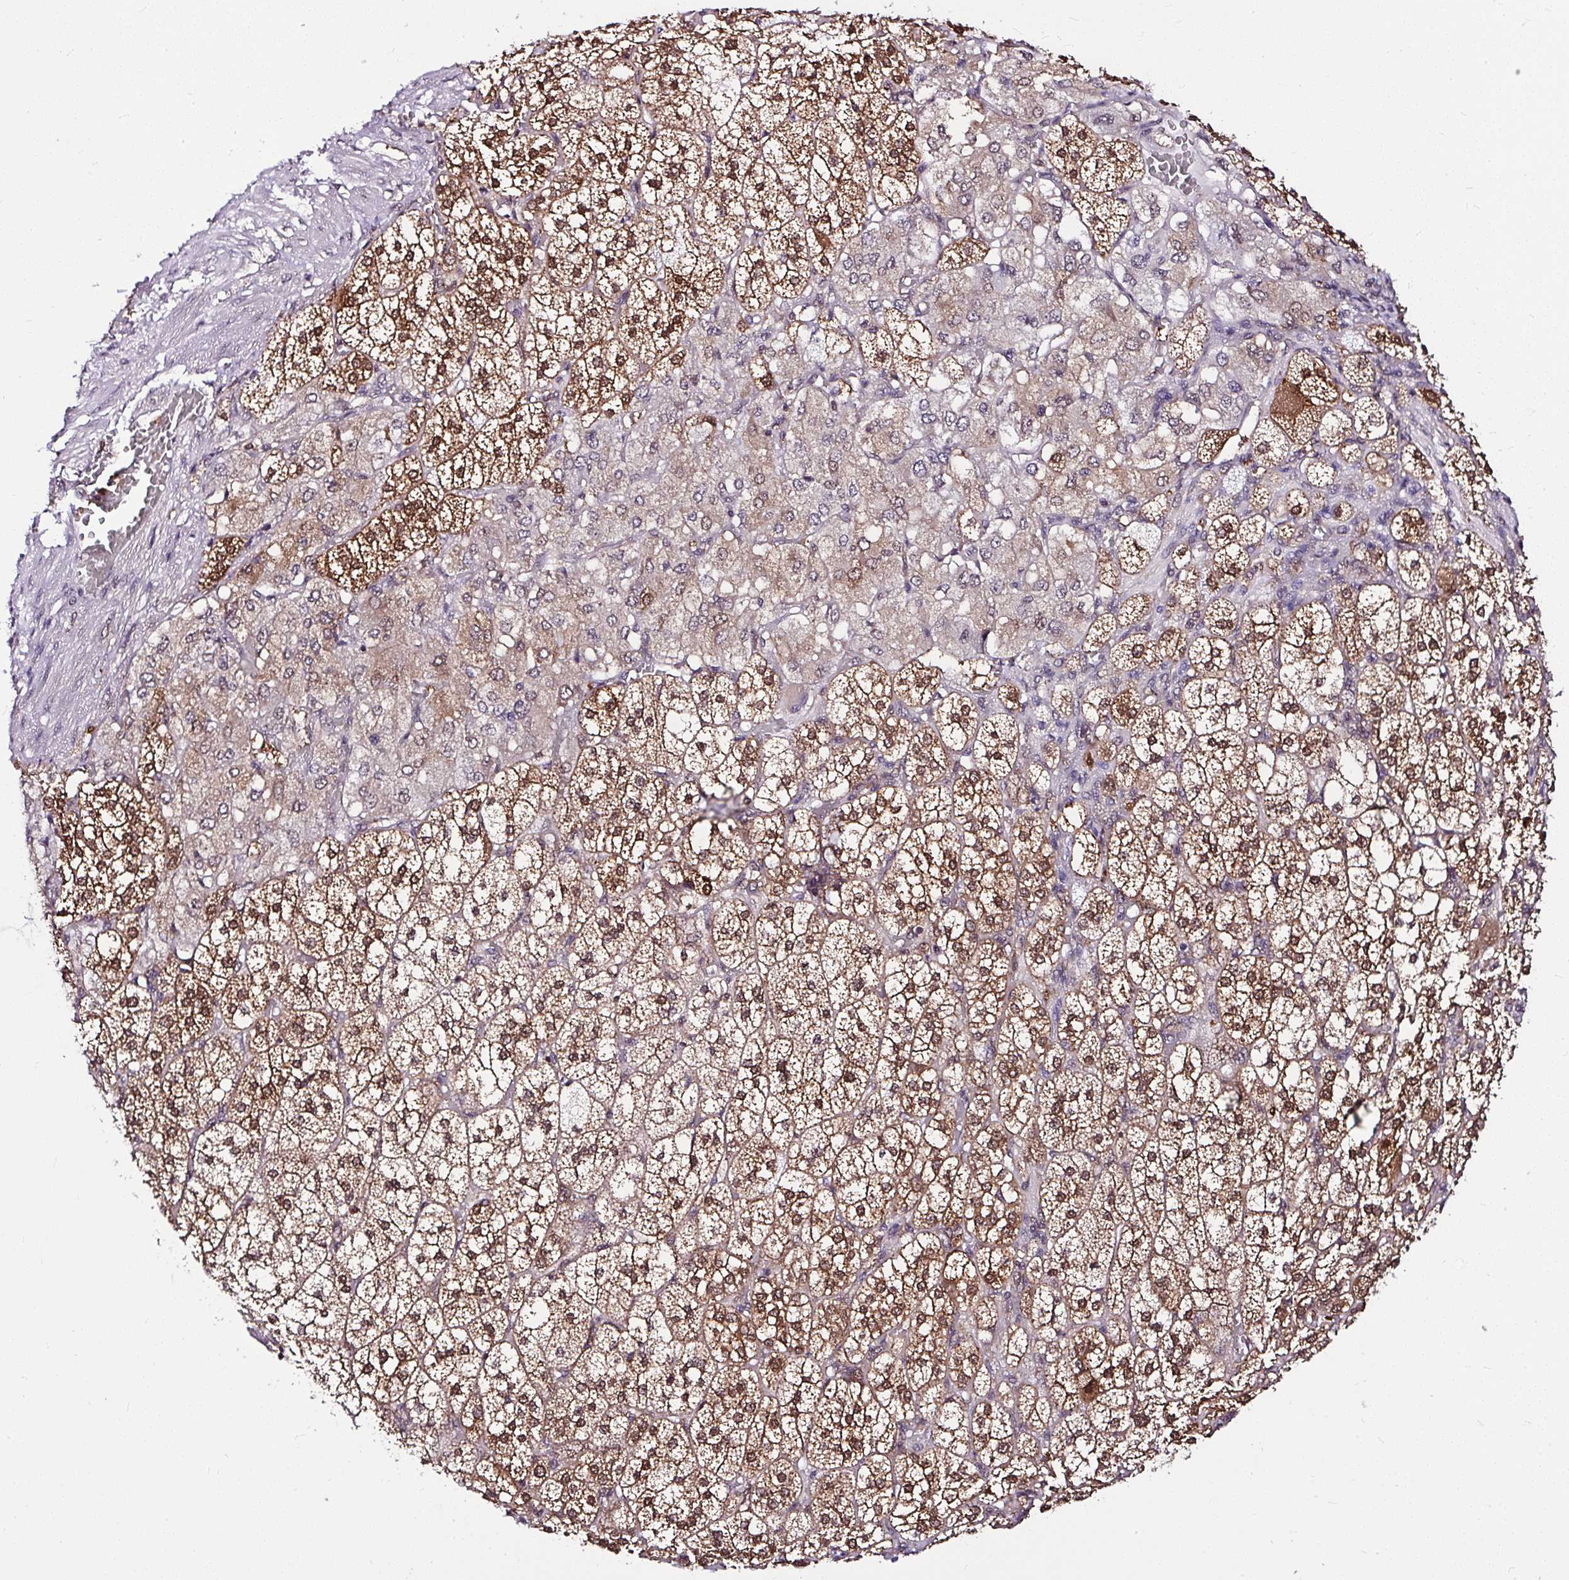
{"staining": {"intensity": "strong", "quantity": ">75%", "location": "cytoplasmic/membranous,nuclear"}, "tissue": "adrenal gland", "cell_type": "Glandular cells", "image_type": "normal", "snomed": [{"axis": "morphology", "description": "Normal tissue, NOS"}, {"axis": "topography", "description": "Adrenal gland"}], "caption": "Adrenal gland stained with DAB (3,3'-diaminobenzidine) immunohistochemistry (IHC) demonstrates high levels of strong cytoplasmic/membranous,nuclear positivity in approximately >75% of glandular cells.", "gene": "PIN4", "patient": {"sex": "female", "age": 60}}